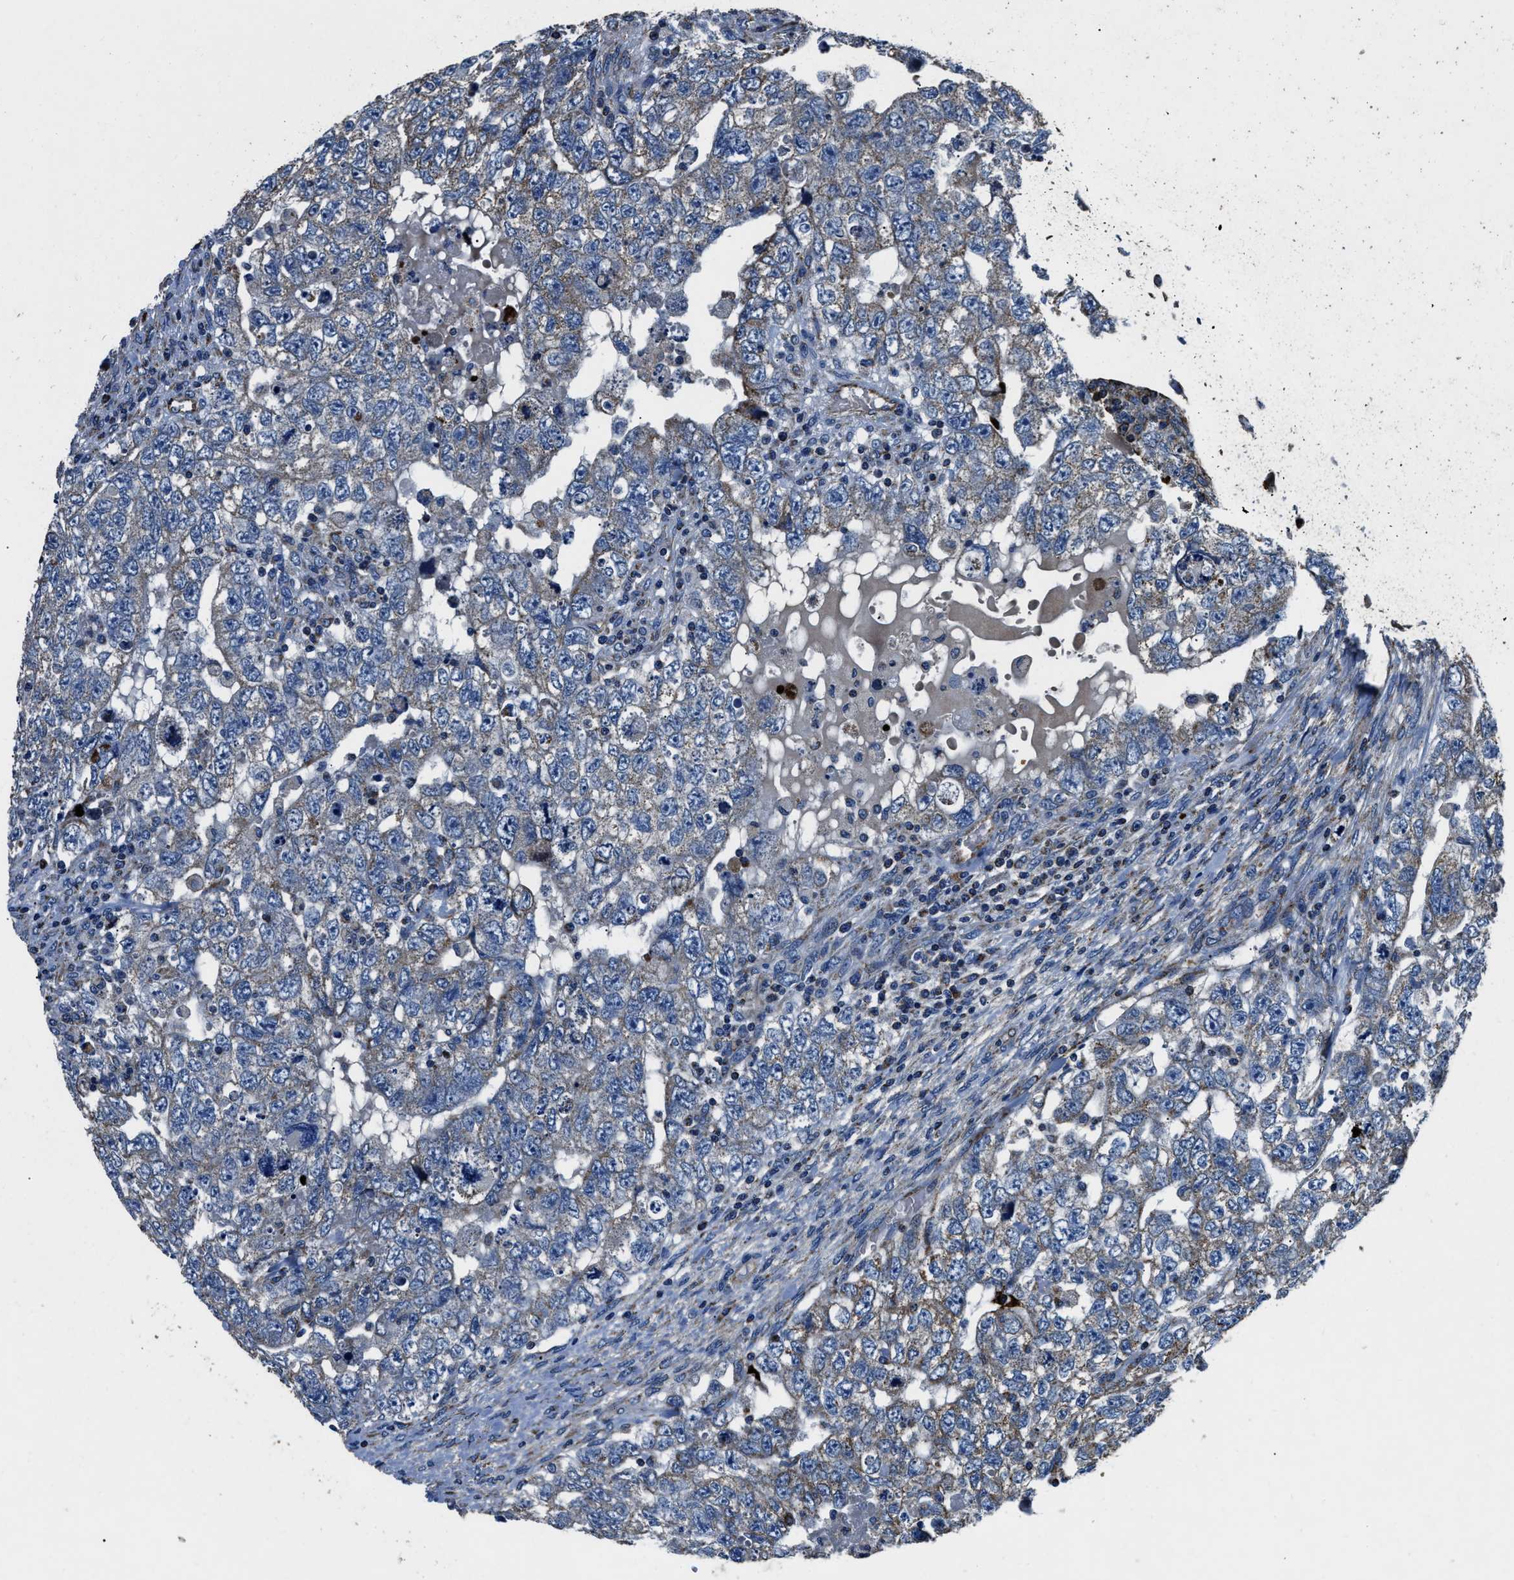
{"staining": {"intensity": "negative", "quantity": "none", "location": "none"}, "tissue": "testis cancer", "cell_type": "Tumor cells", "image_type": "cancer", "snomed": [{"axis": "morphology", "description": "Carcinoma, Embryonal, NOS"}, {"axis": "topography", "description": "Testis"}], "caption": "Tumor cells are negative for protein expression in human testis cancer.", "gene": "OGDH", "patient": {"sex": "male", "age": 36}}